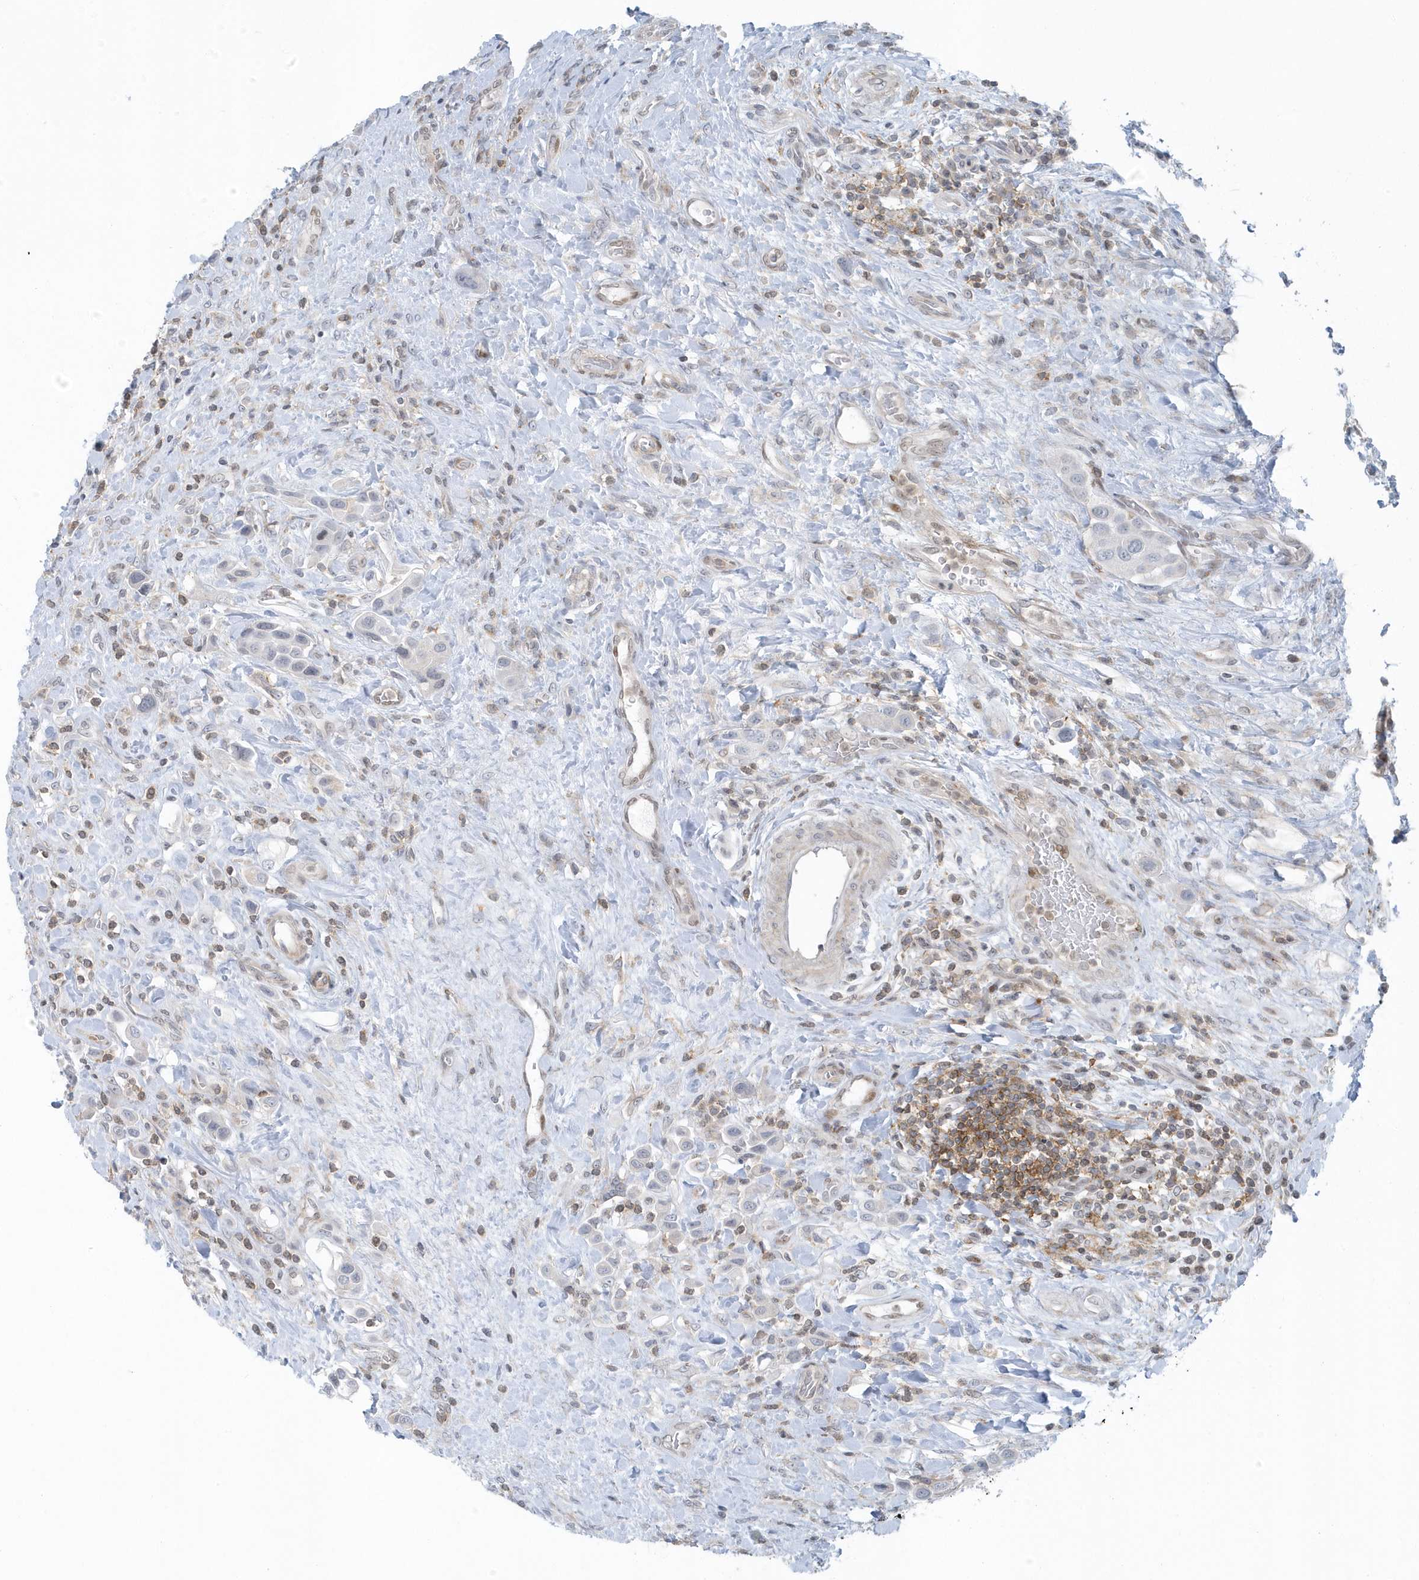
{"staining": {"intensity": "negative", "quantity": "none", "location": "none"}, "tissue": "urothelial cancer", "cell_type": "Tumor cells", "image_type": "cancer", "snomed": [{"axis": "morphology", "description": "Urothelial carcinoma, High grade"}, {"axis": "topography", "description": "Urinary bladder"}], "caption": "Image shows no significant protein positivity in tumor cells of high-grade urothelial carcinoma. (Brightfield microscopy of DAB immunohistochemistry at high magnification).", "gene": "CACNB2", "patient": {"sex": "male", "age": 50}}